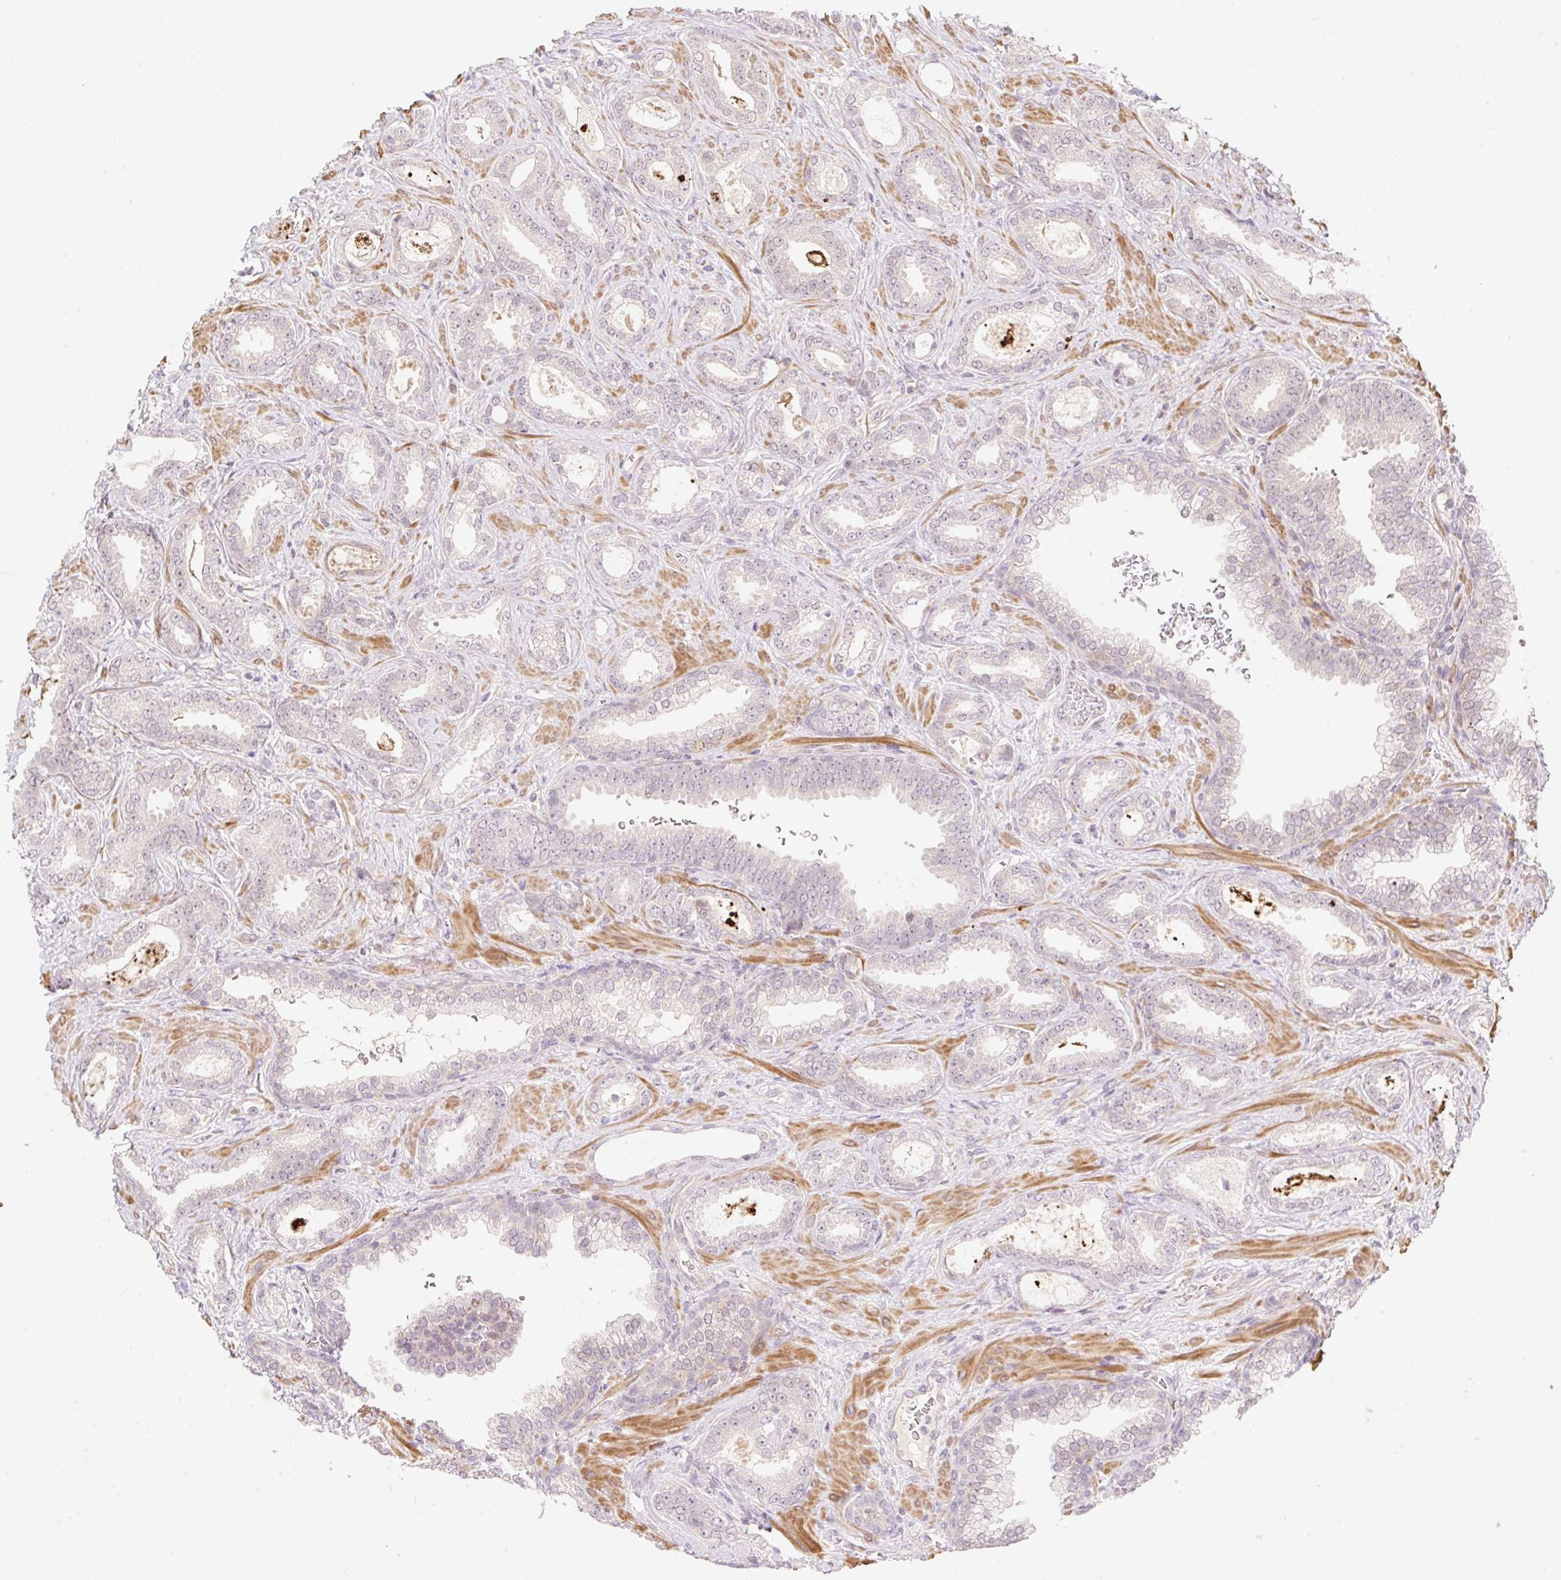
{"staining": {"intensity": "negative", "quantity": "none", "location": "none"}, "tissue": "prostate cancer", "cell_type": "Tumor cells", "image_type": "cancer", "snomed": [{"axis": "morphology", "description": "Adenocarcinoma, High grade"}, {"axis": "topography", "description": "Prostate"}], "caption": "Tumor cells show no significant staining in prostate cancer.", "gene": "EMC10", "patient": {"sex": "male", "age": 58}}